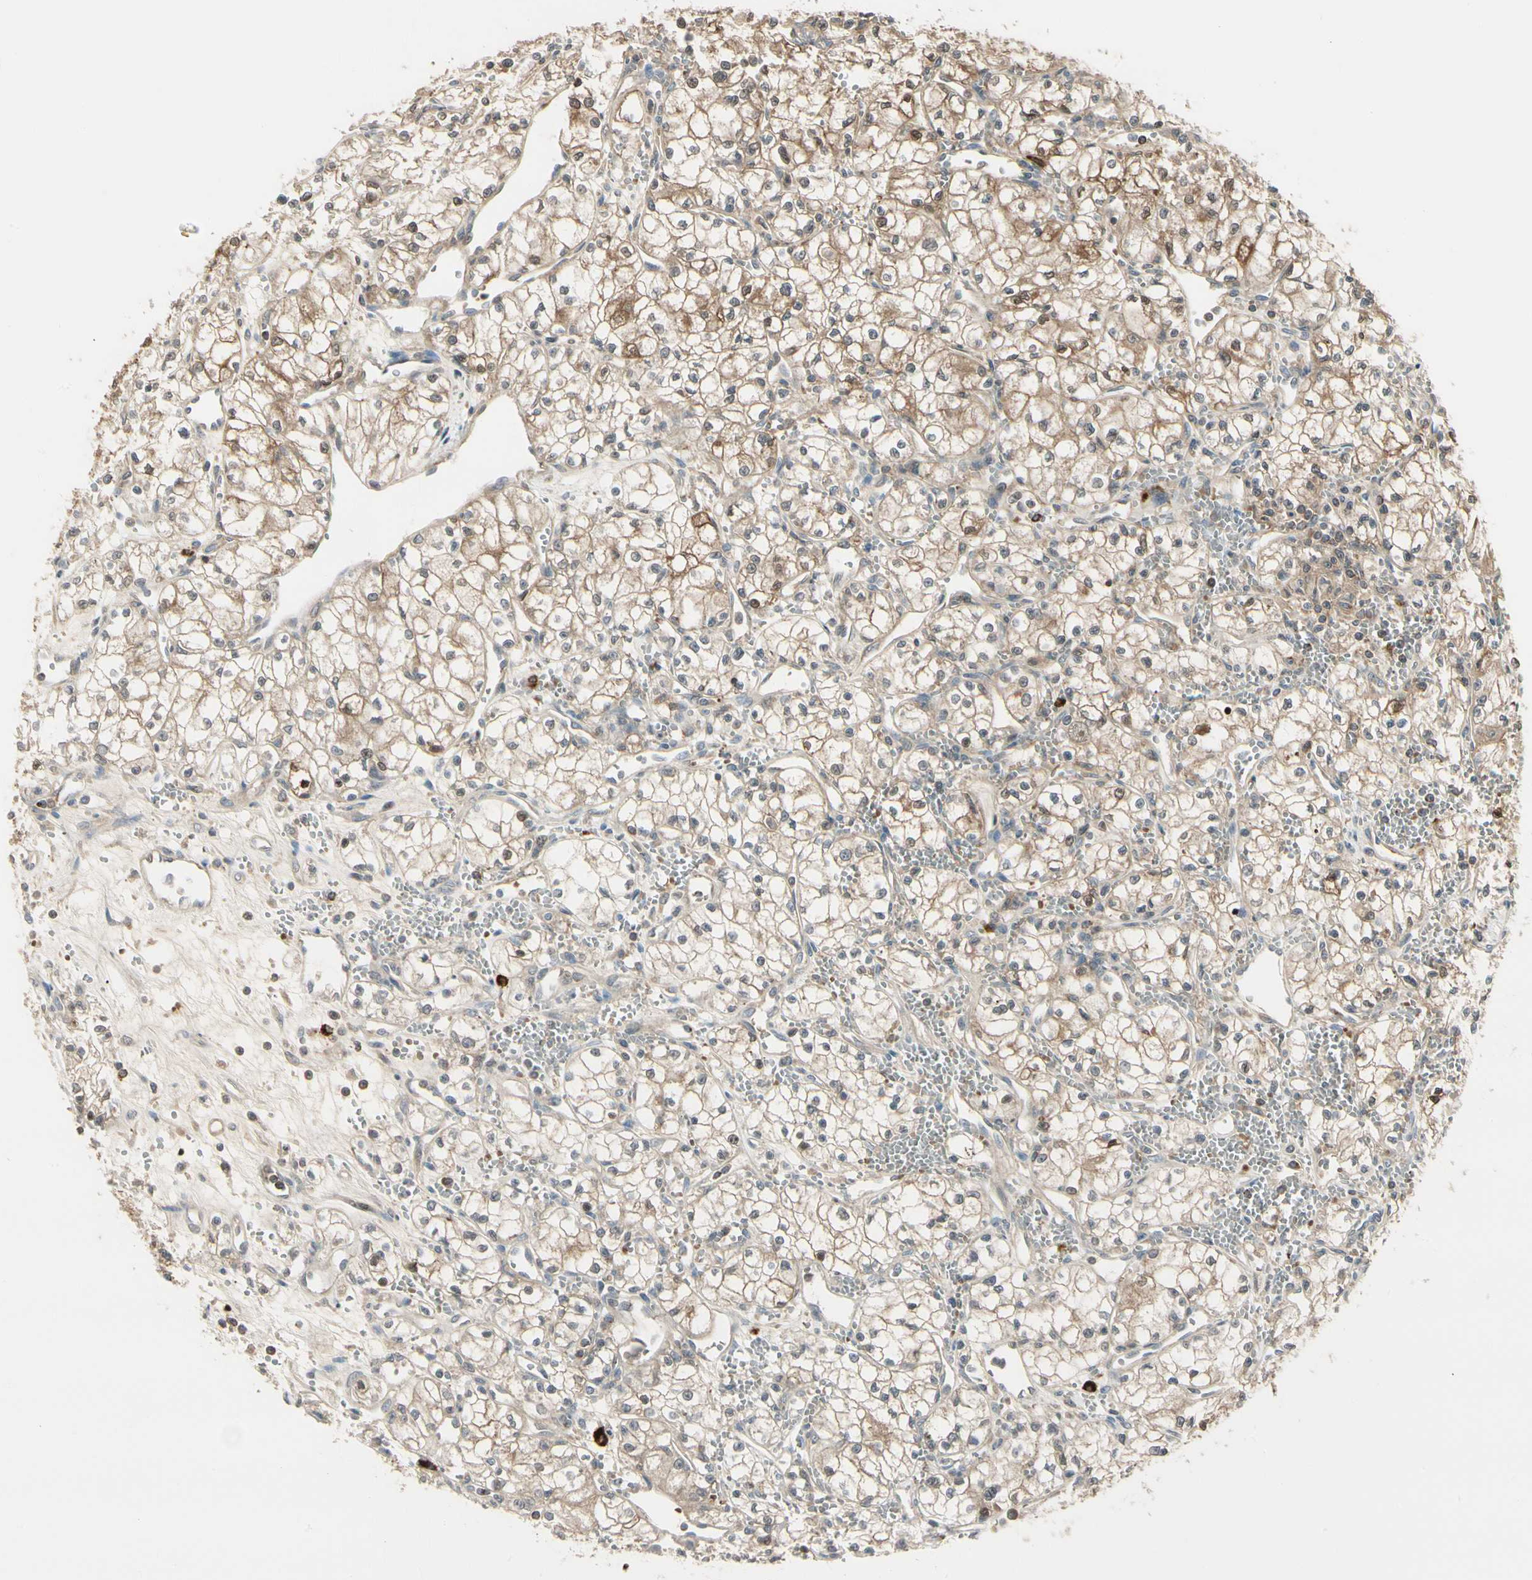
{"staining": {"intensity": "moderate", "quantity": ">75%", "location": "cytoplasmic/membranous"}, "tissue": "renal cancer", "cell_type": "Tumor cells", "image_type": "cancer", "snomed": [{"axis": "morphology", "description": "Normal tissue, NOS"}, {"axis": "morphology", "description": "Adenocarcinoma, NOS"}, {"axis": "topography", "description": "Kidney"}], "caption": "Renal cancer (adenocarcinoma) stained with immunohistochemistry shows moderate cytoplasmic/membranous staining in about >75% of tumor cells.", "gene": "EVC", "patient": {"sex": "male", "age": 59}}